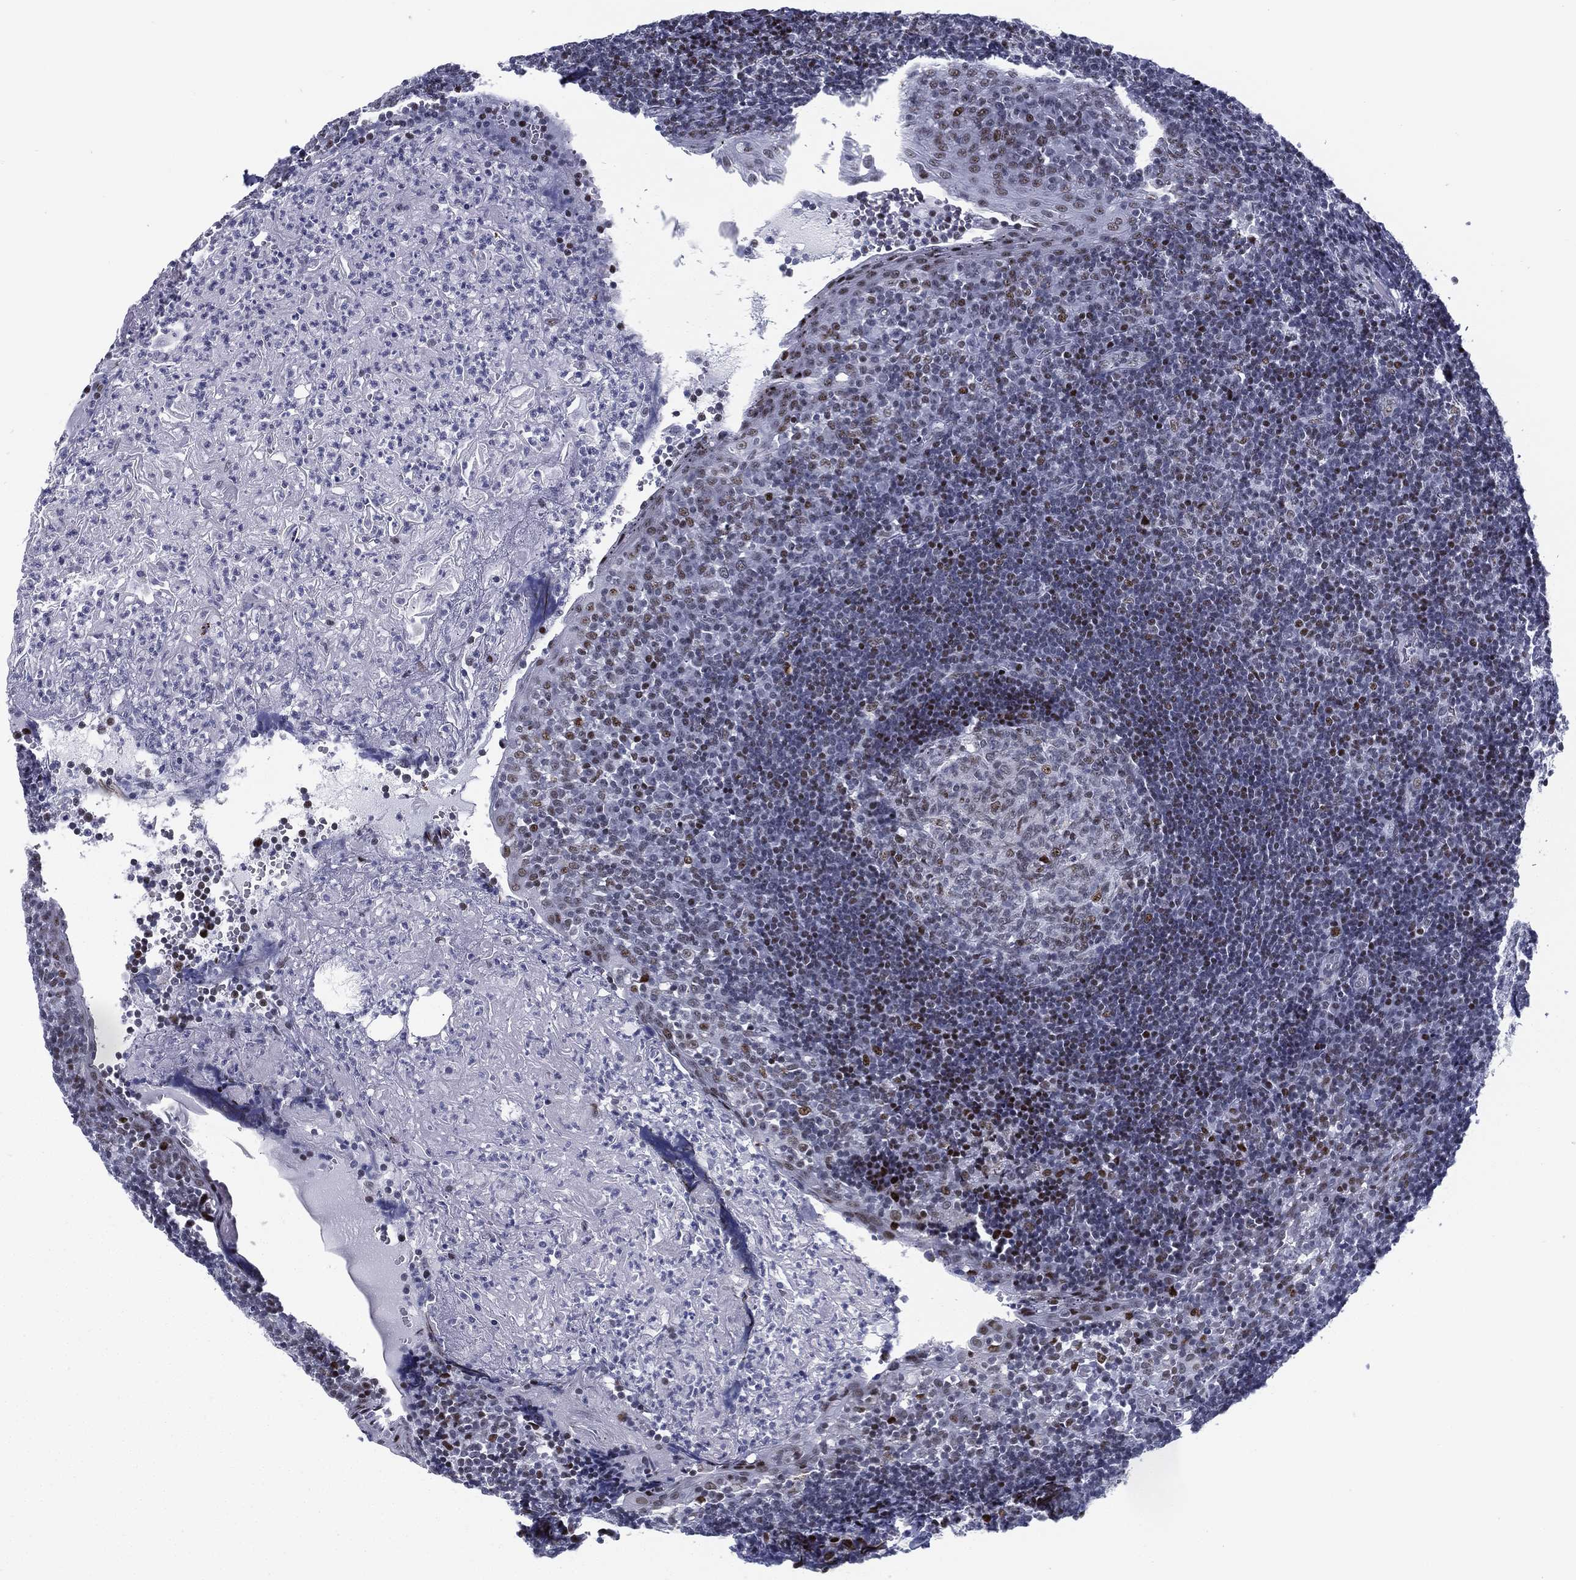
{"staining": {"intensity": "moderate", "quantity": "<25%", "location": "nuclear"}, "tissue": "tonsil", "cell_type": "Germinal center cells", "image_type": "normal", "snomed": [{"axis": "morphology", "description": "Normal tissue, NOS"}, {"axis": "topography", "description": "Tonsil"}], "caption": "Moderate nuclear protein staining is identified in about <25% of germinal center cells in tonsil. The protein of interest is stained brown, and the nuclei are stained in blue (DAB (3,3'-diaminobenzidine) IHC with brightfield microscopy, high magnification).", "gene": "CYB561D2", "patient": {"sex": "female", "age": 13}}